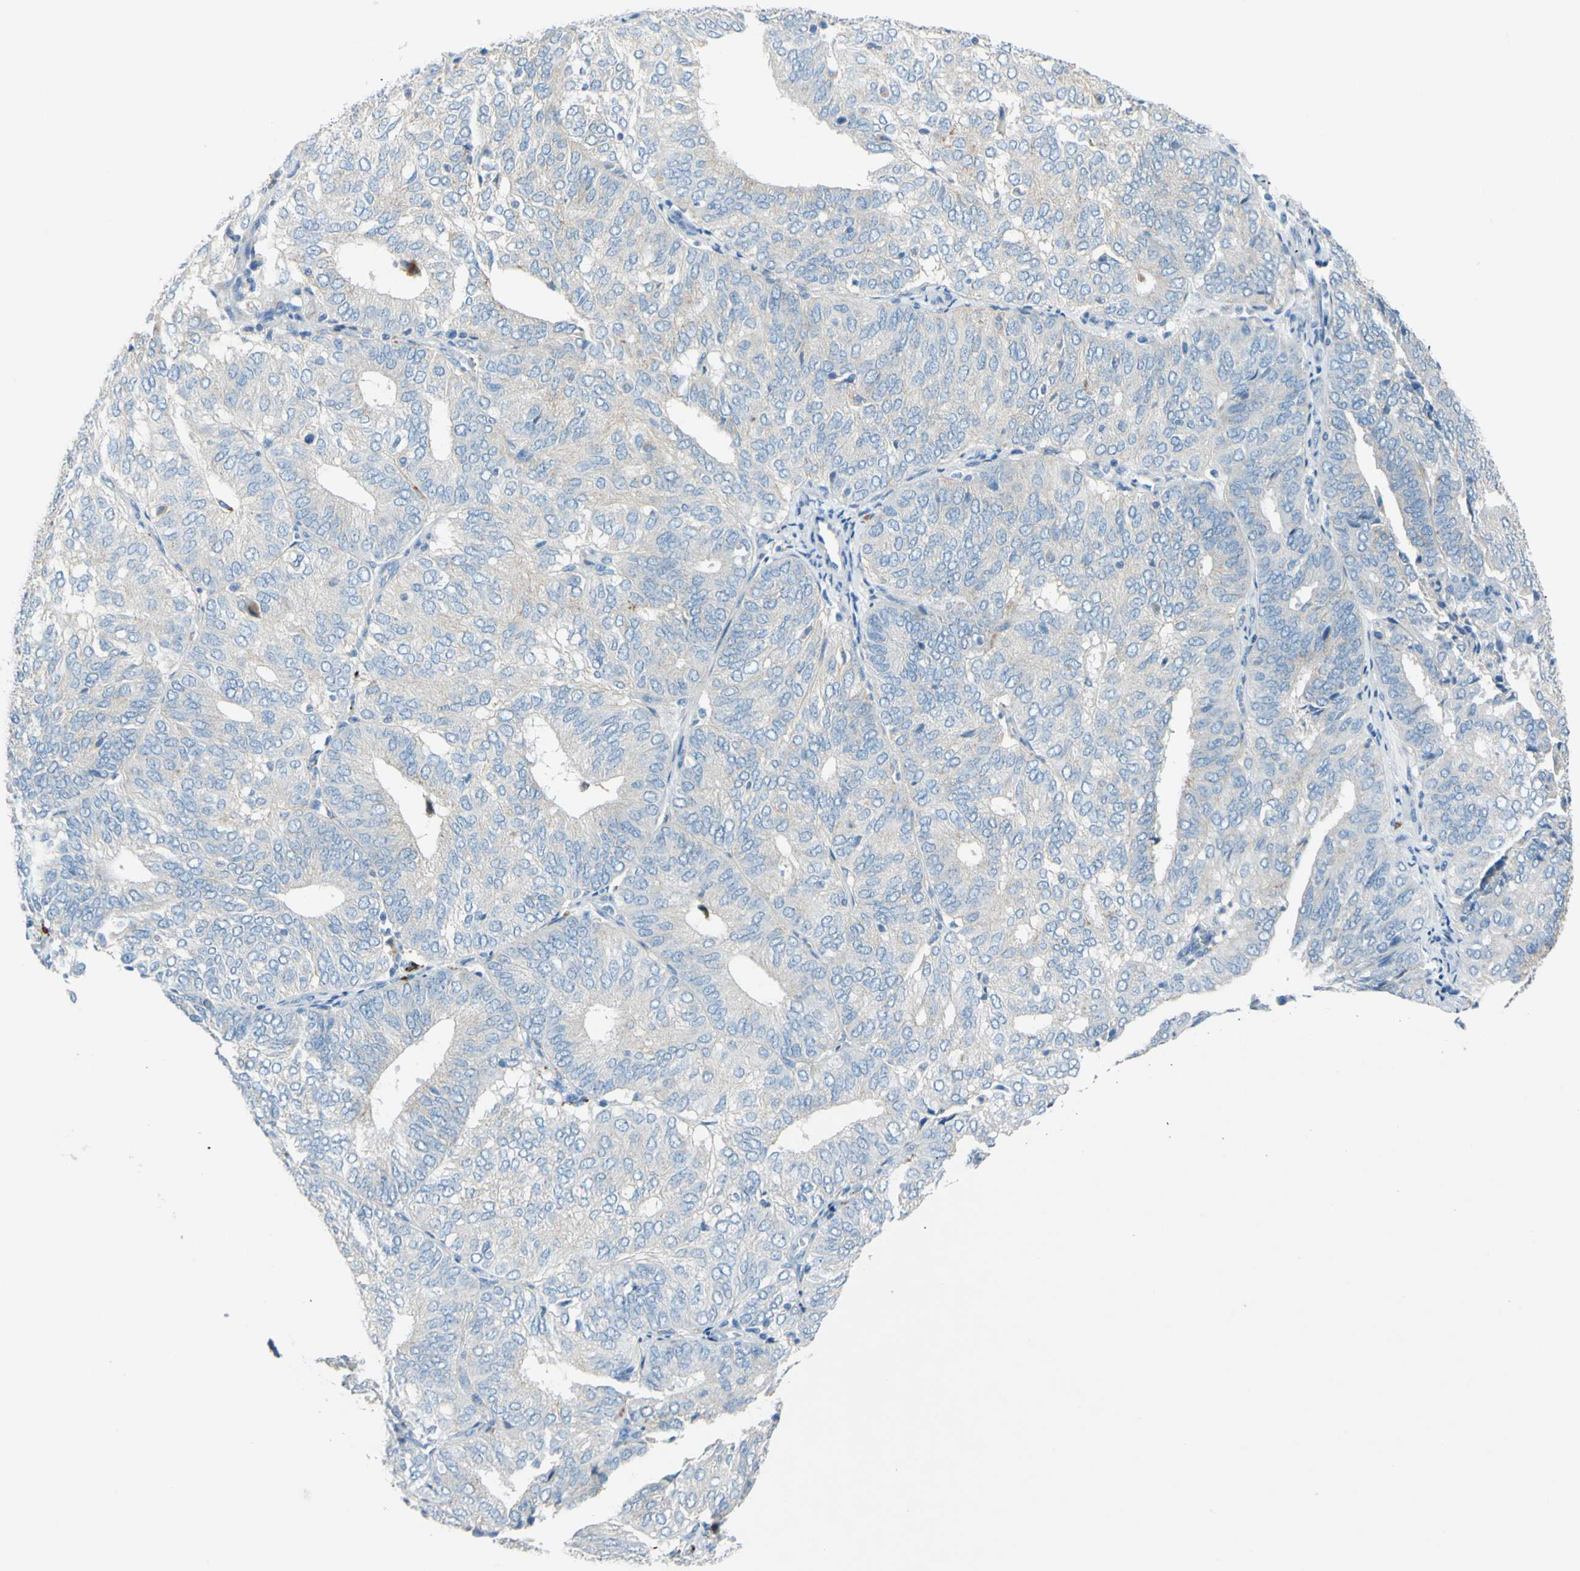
{"staining": {"intensity": "moderate", "quantity": "<25%", "location": "cytoplasmic/membranous"}, "tissue": "endometrial cancer", "cell_type": "Tumor cells", "image_type": "cancer", "snomed": [{"axis": "morphology", "description": "Adenocarcinoma, NOS"}, {"axis": "topography", "description": "Uterus"}], "caption": "The photomicrograph demonstrates a brown stain indicating the presence of a protein in the cytoplasmic/membranous of tumor cells in adenocarcinoma (endometrial).", "gene": "CDH10", "patient": {"sex": "female", "age": 60}}